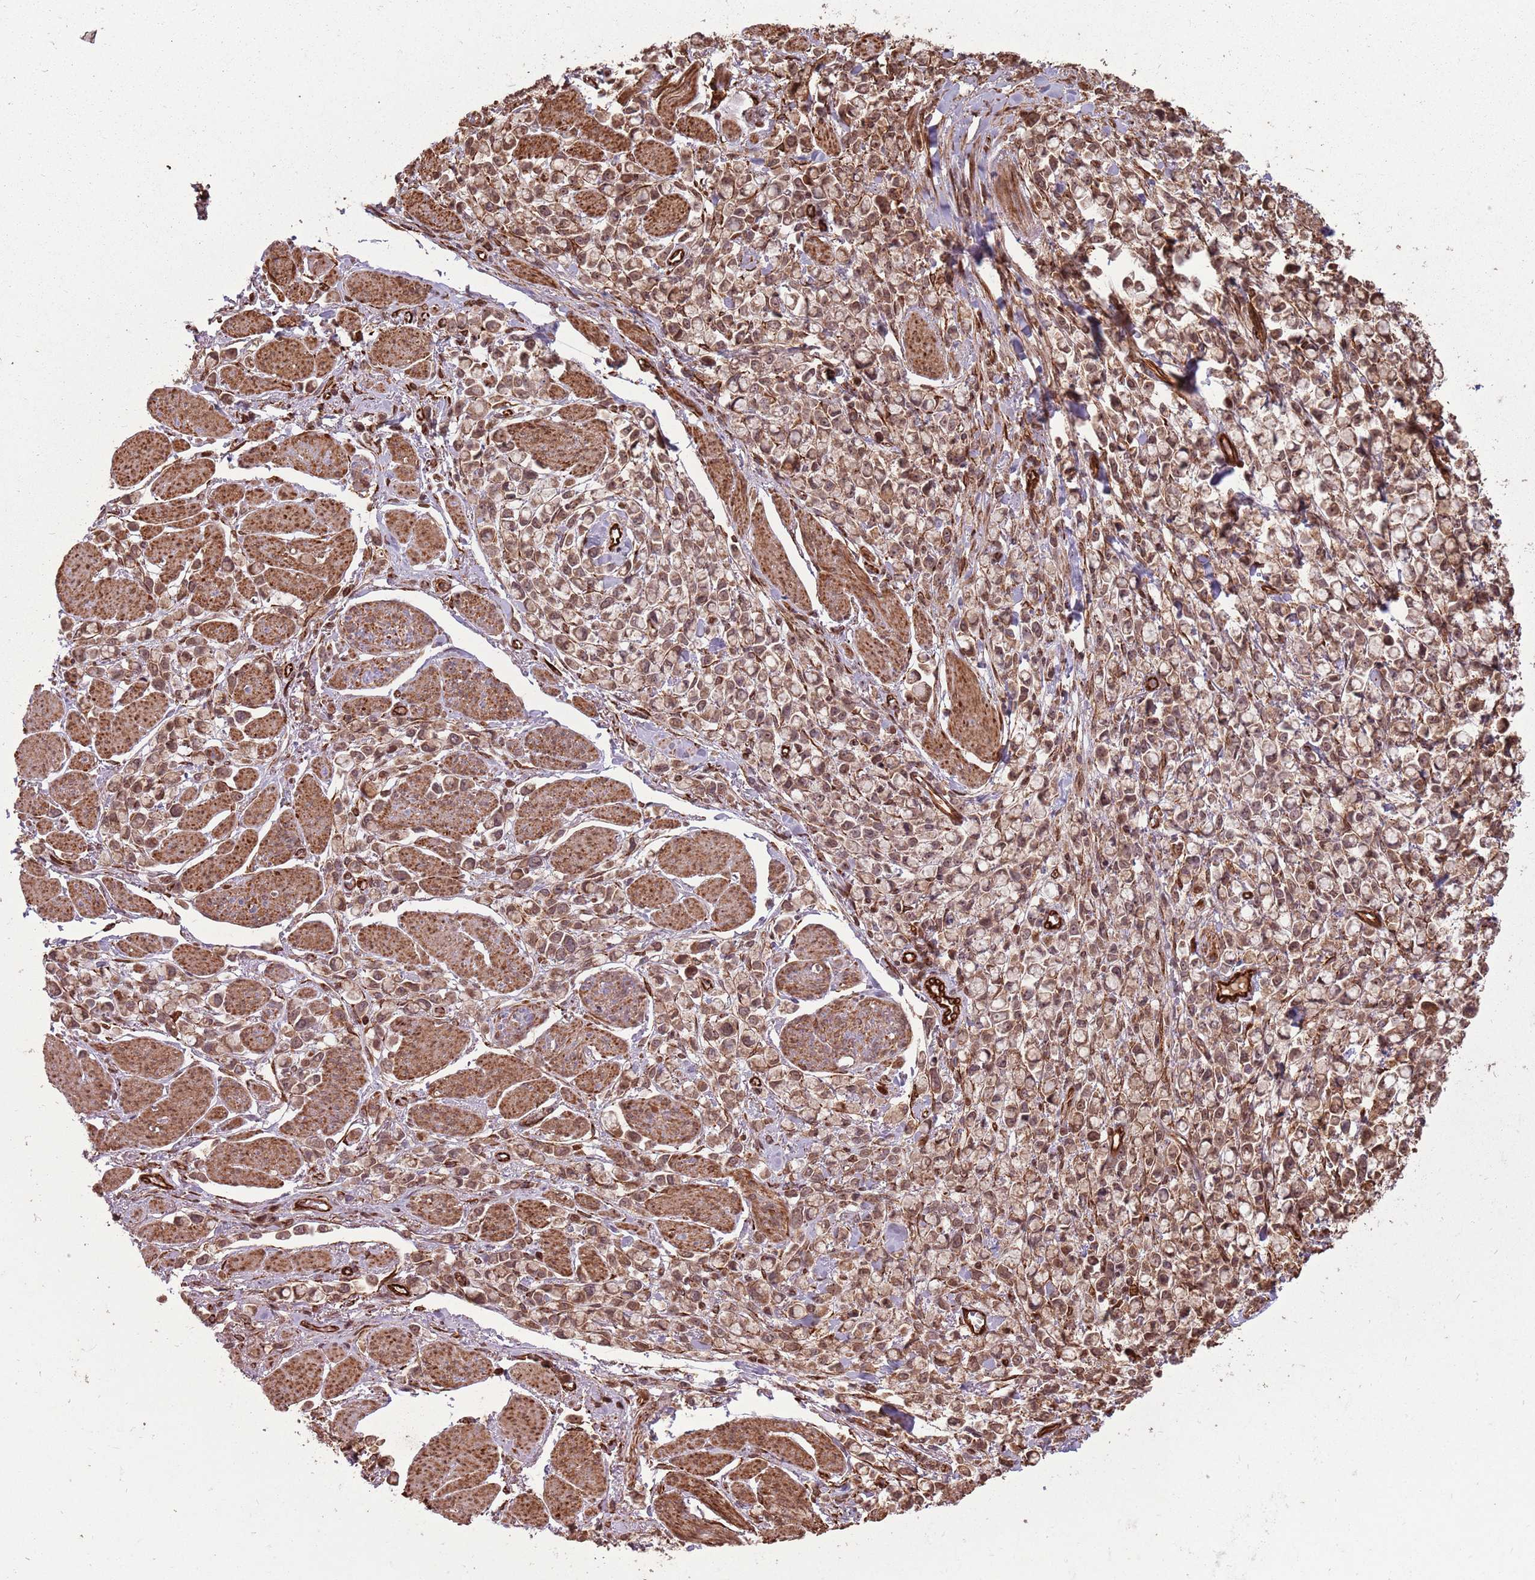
{"staining": {"intensity": "moderate", "quantity": ">75%", "location": "cytoplasmic/membranous,nuclear"}, "tissue": "stomach cancer", "cell_type": "Tumor cells", "image_type": "cancer", "snomed": [{"axis": "morphology", "description": "Adenocarcinoma, NOS"}, {"axis": "topography", "description": "Stomach"}], "caption": "Brown immunohistochemical staining in stomach cancer demonstrates moderate cytoplasmic/membranous and nuclear positivity in approximately >75% of tumor cells. The staining is performed using DAB (3,3'-diaminobenzidine) brown chromogen to label protein expression. The nuclei are counter-stained blue using hematoxylin.", "gene": "ADAMTS3", "patient": {"sex": "female", "age": 81}}